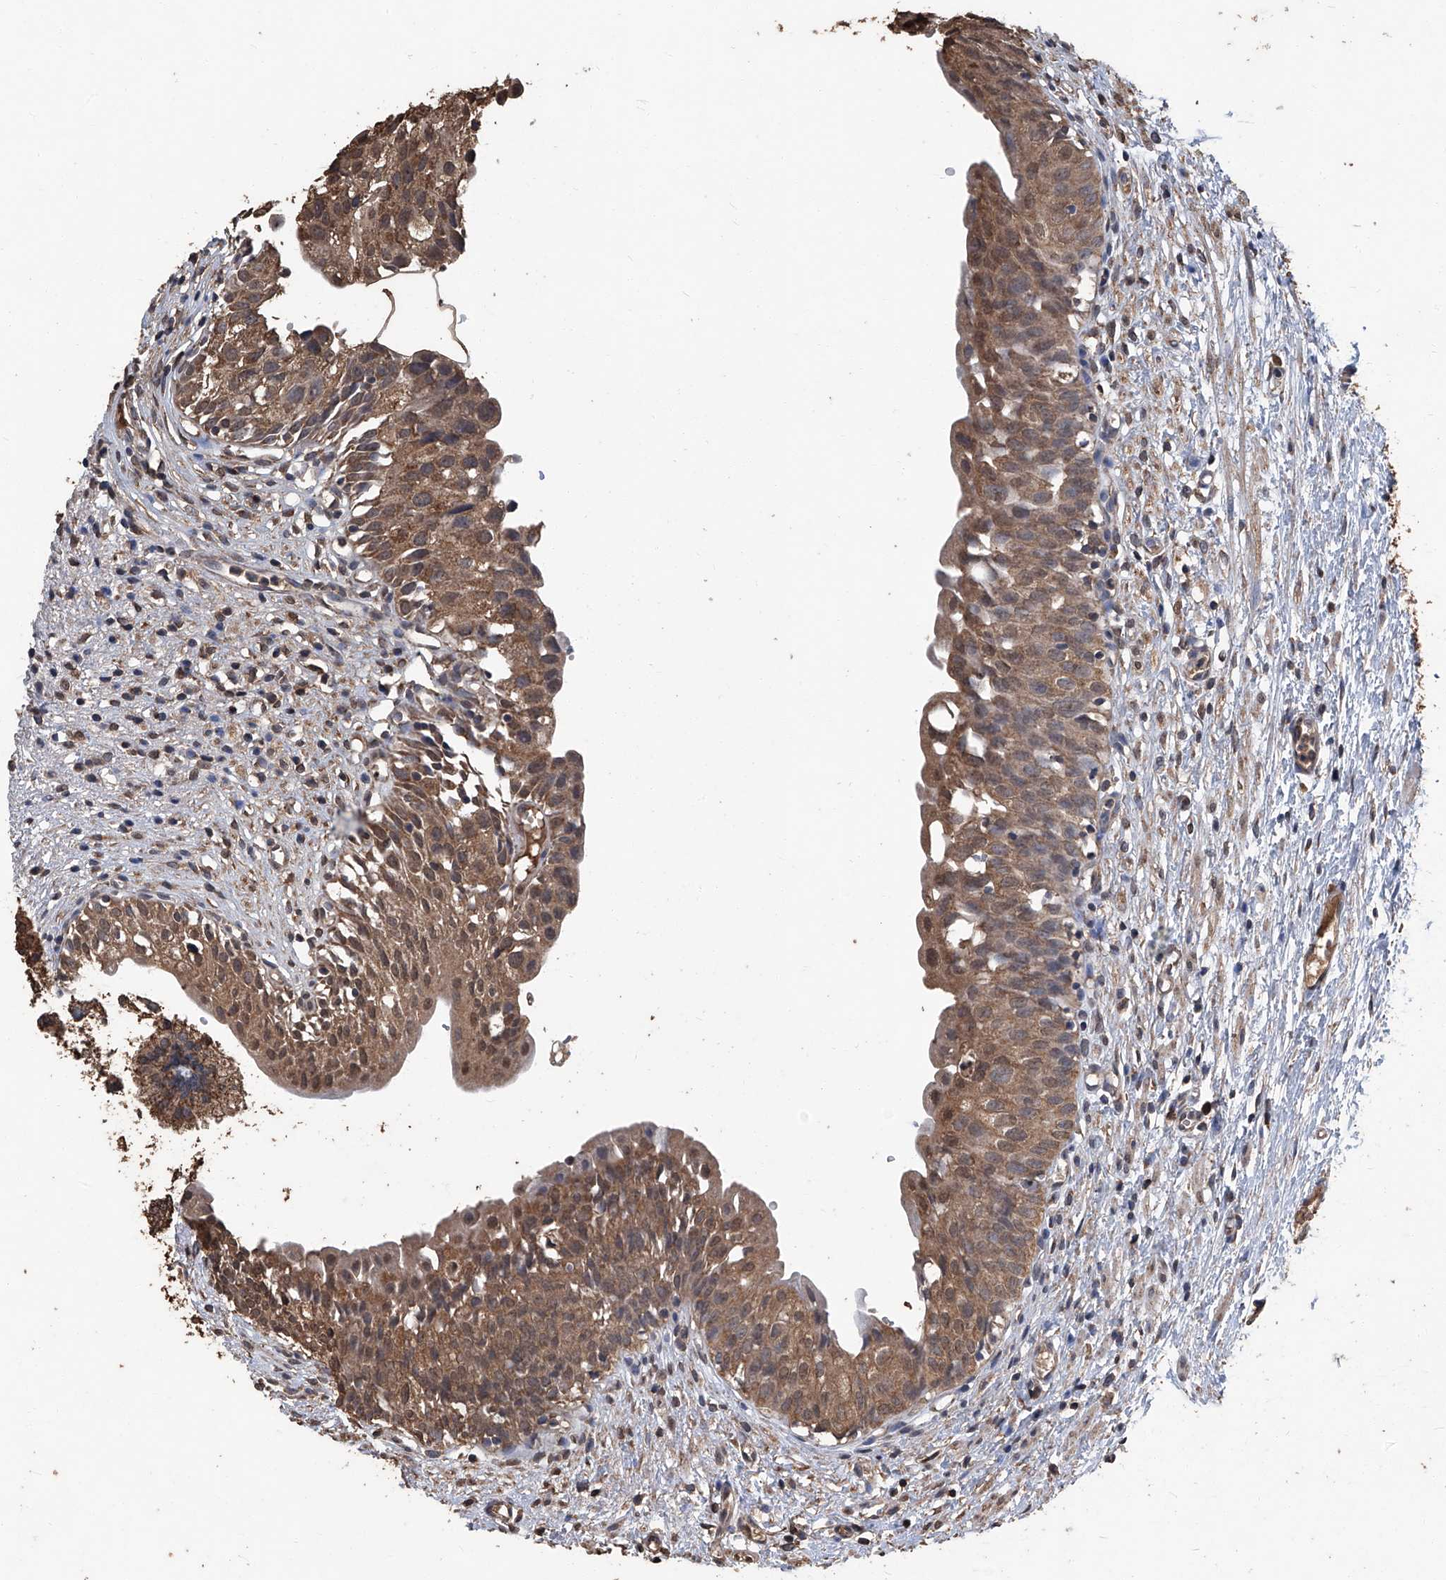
{"staining": {"intensity": "moderate", "quantity": ">75%", "location": "cytoplasmic/membranous"}, "tissue": "urinary bladder", "cell_type": "Urothelial cells", "image_type": "normal", "snomed": [{"axis": "morphology", "description": "Normal tissue, NOS"}, {"axis": "topography", "description": "Urinary bladder"}], "caption": "Brown immunohistochemical staining in unremarkable urinary bladder reveals moderate cytoplasmic/membranous expression in approximately >75% of urothelial cells. (DAB IHC with brightfield microscopy, high magnification).", "gene": "STARD7", "patient": {"sex": "male", "age": 51}}